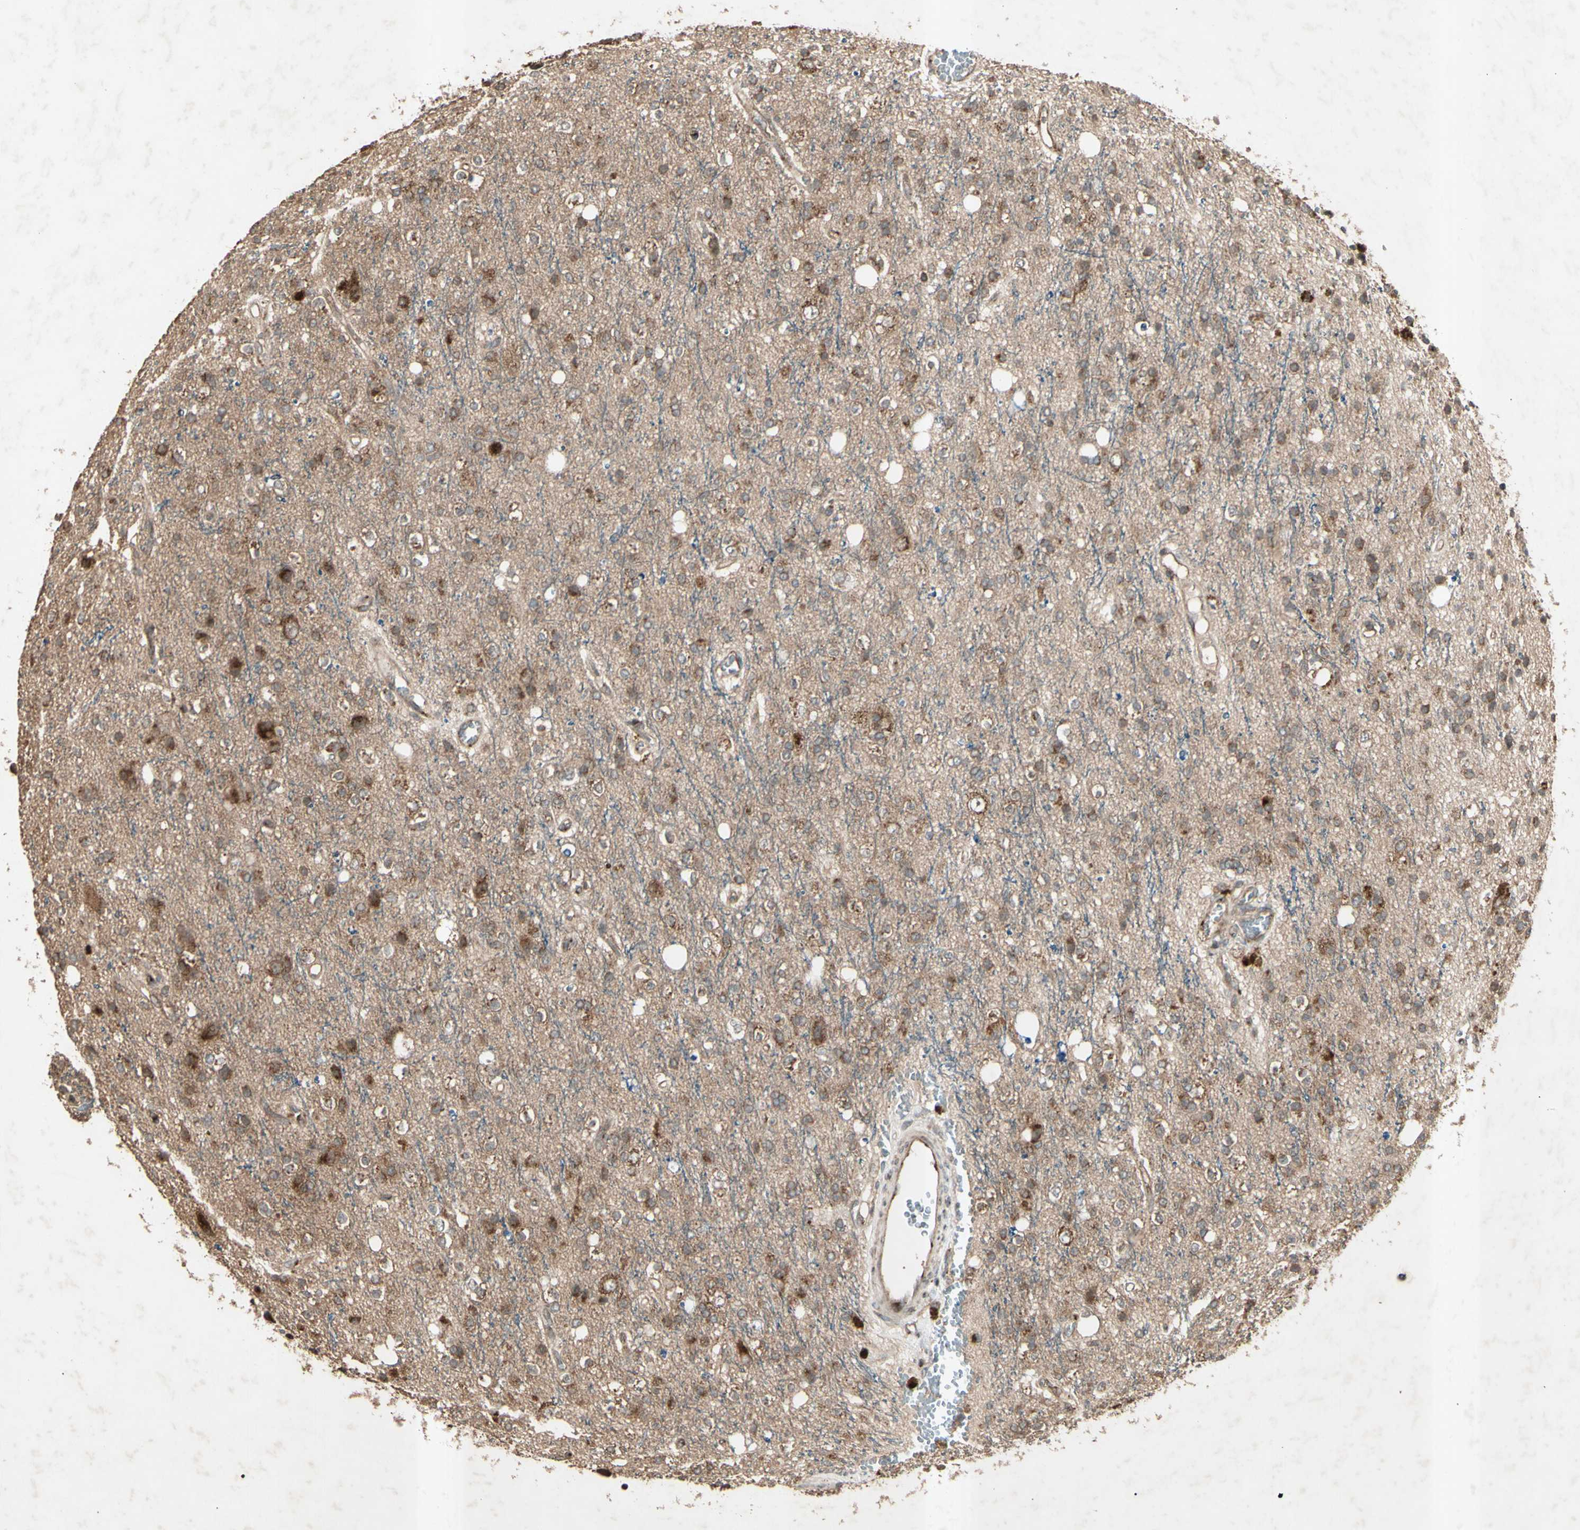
{"staining": {"intensity": "moderate", "quantity": ">75%", "location": "cytoplasmic/membranous"}, "tissue": "glioma", "cell_type": "Tumor cells", "image_type": "cancer", "snomed": [{"axis": "morphology", "description": "Glioma, malignant, High grade"}, {"axis": "topography", "description": "Brain"}], "caption": "This is a micrograph of immunohistochemistry (IHC) staining of glioma, which shows moderate expression in the cytoplasmic/membranous of tumor cells.", "gene": "AP1G1", "patient": {"sex": "male", "age": 47}}